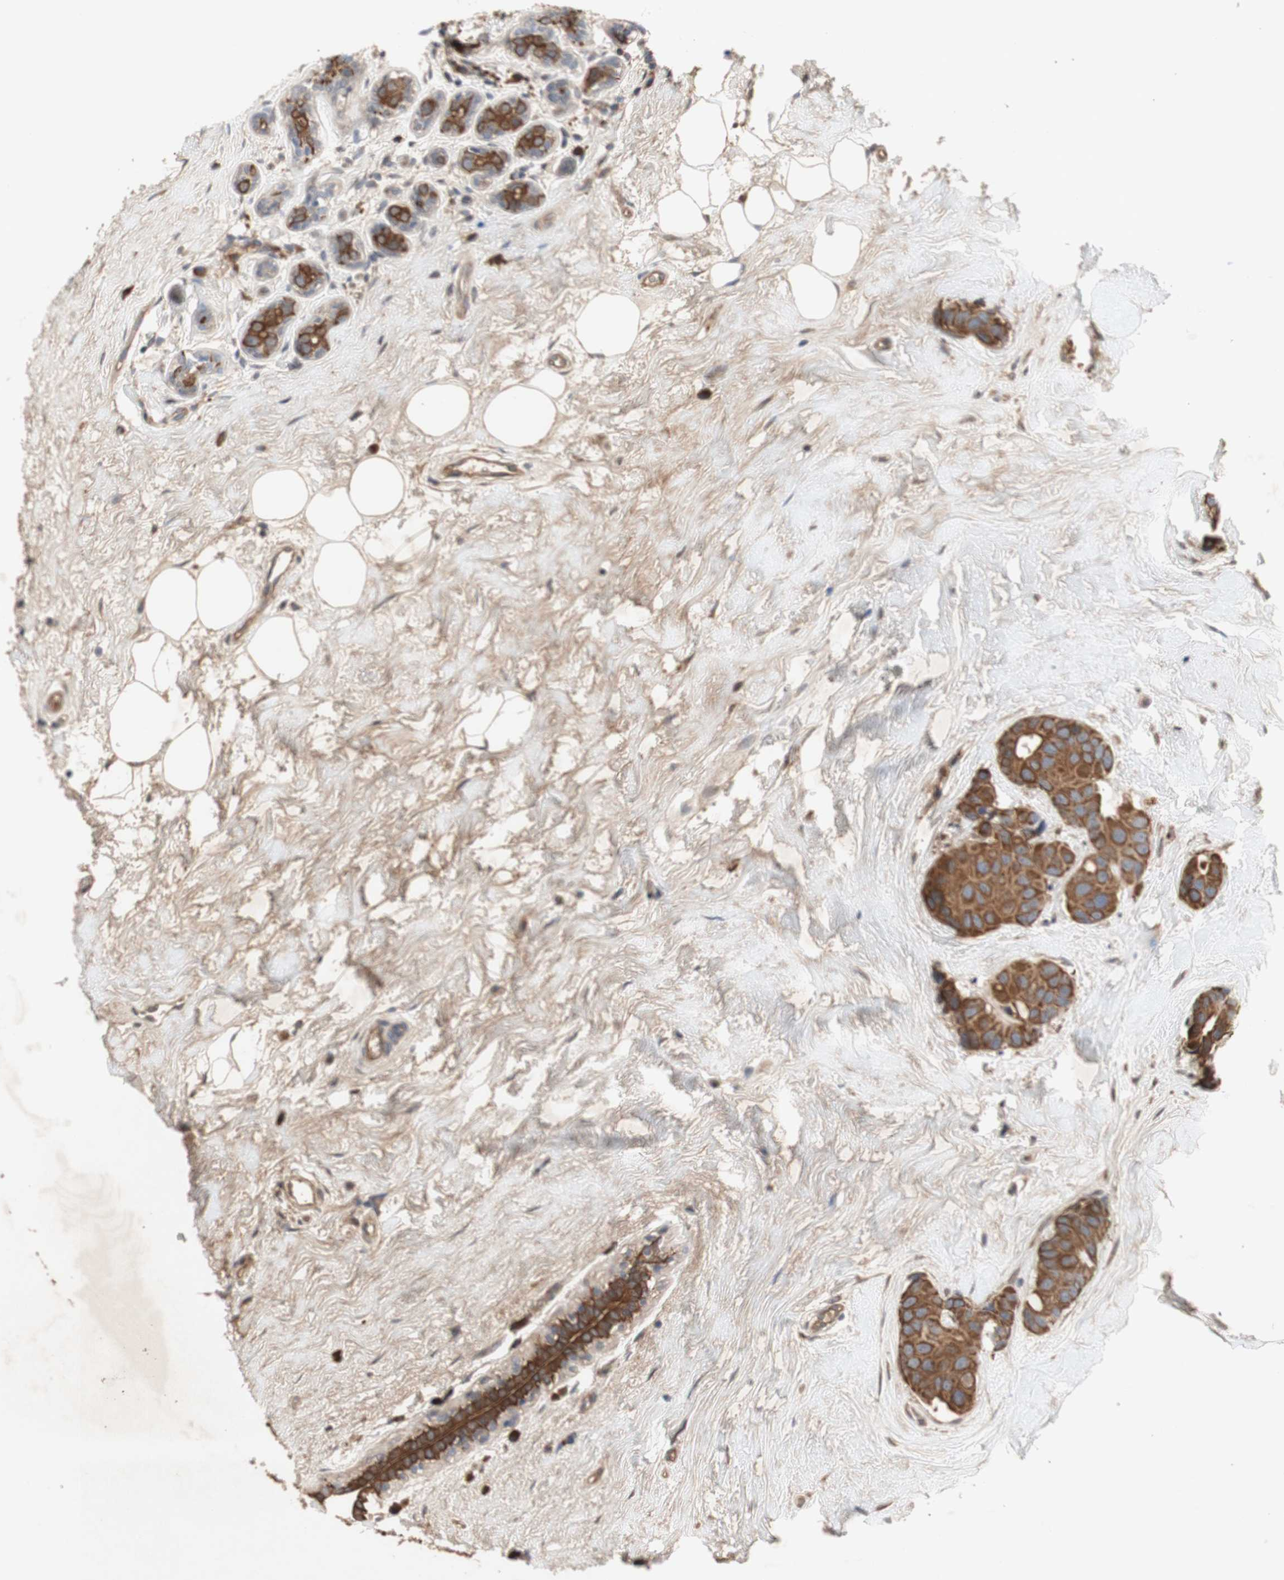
{"staining": {"intensity": "moderate", "quantity": ">75%", "location": "cytoplasmic/membranous"}, "tissue": "breast cancer", "cell_type": "Tumor cells", "image_type": "cancer", "snomed": [{"axis": "morphology", "description": "Normal tissue, NOS"}, {"axis": "morphology", "description": "Duct carcinoma"}, {"axis": "topography", "description": "Breast"}], "caption": "Protein staining by immunohistochemistry (IHC) reveals moderate cytoplasmic/membranous positivity in about >75% of tumor cells in breast cancer. The staining was performed using DAB (3,3'-diaminobenzidine), with brown indicating positive protein expression. Nuclei are stained blue with hematoxylin.", "gene": "PKN1", "patient": {"sex": "female", "age": 39}}